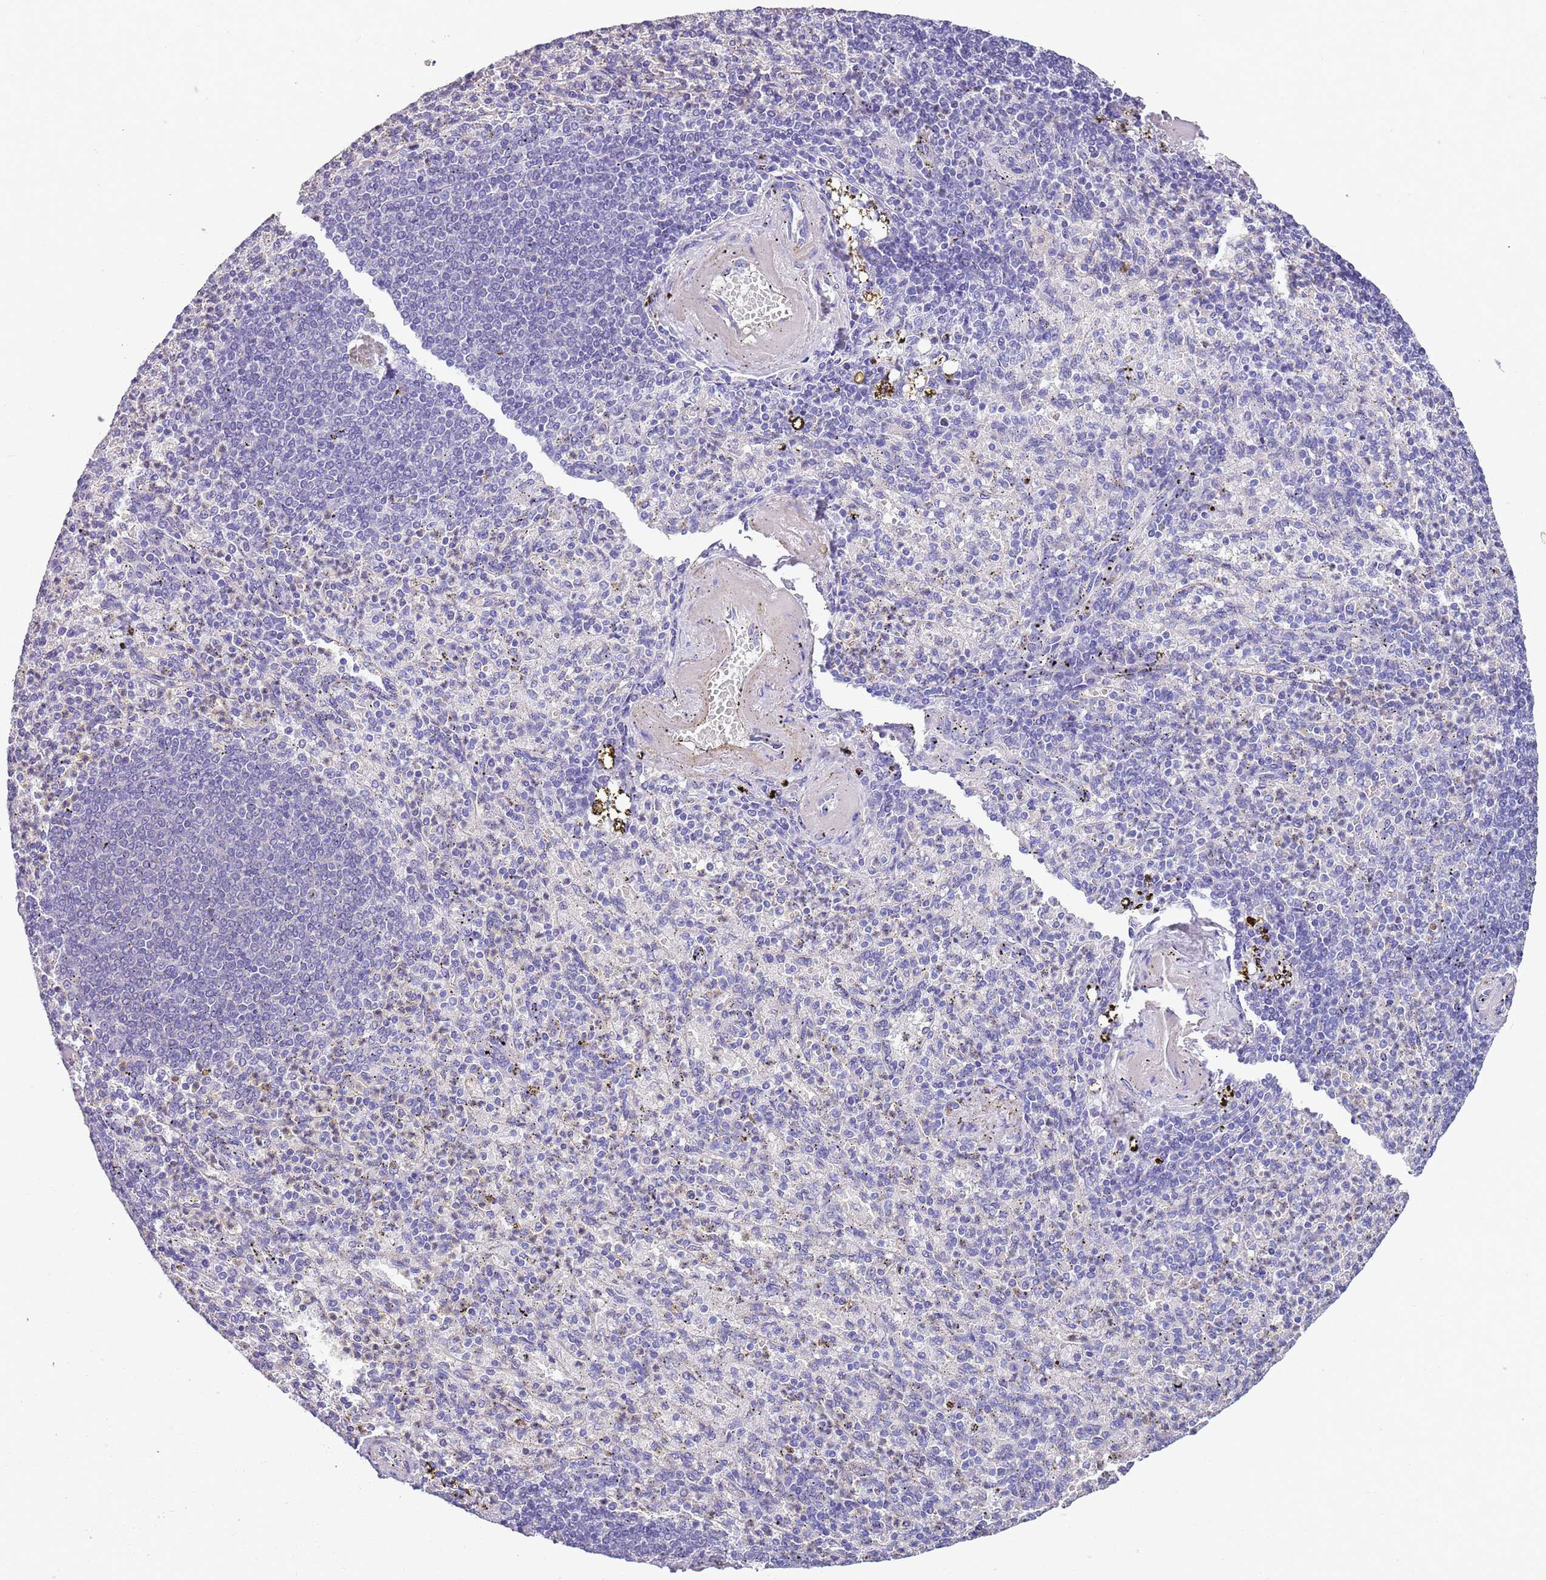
{"staining": {"intensity": "negative", "quantity": "none", "location": "none"}, "tissue": "spleen", "cell_type": "Cells in red pulp", "image_type": "normal", "snomed": [{"axis": "morphology", "description": "Normal tissue, NOS"}, {"axis": "topography", "description": "Spleen"}], "caption": "Immunohistochemistry (IHC) micrograph of normal spleen stained for a protein (brown), which displays no staining in cells in red pulp.", "gene": "CTRC", "patient": {"sex": "female", "age": 74}}